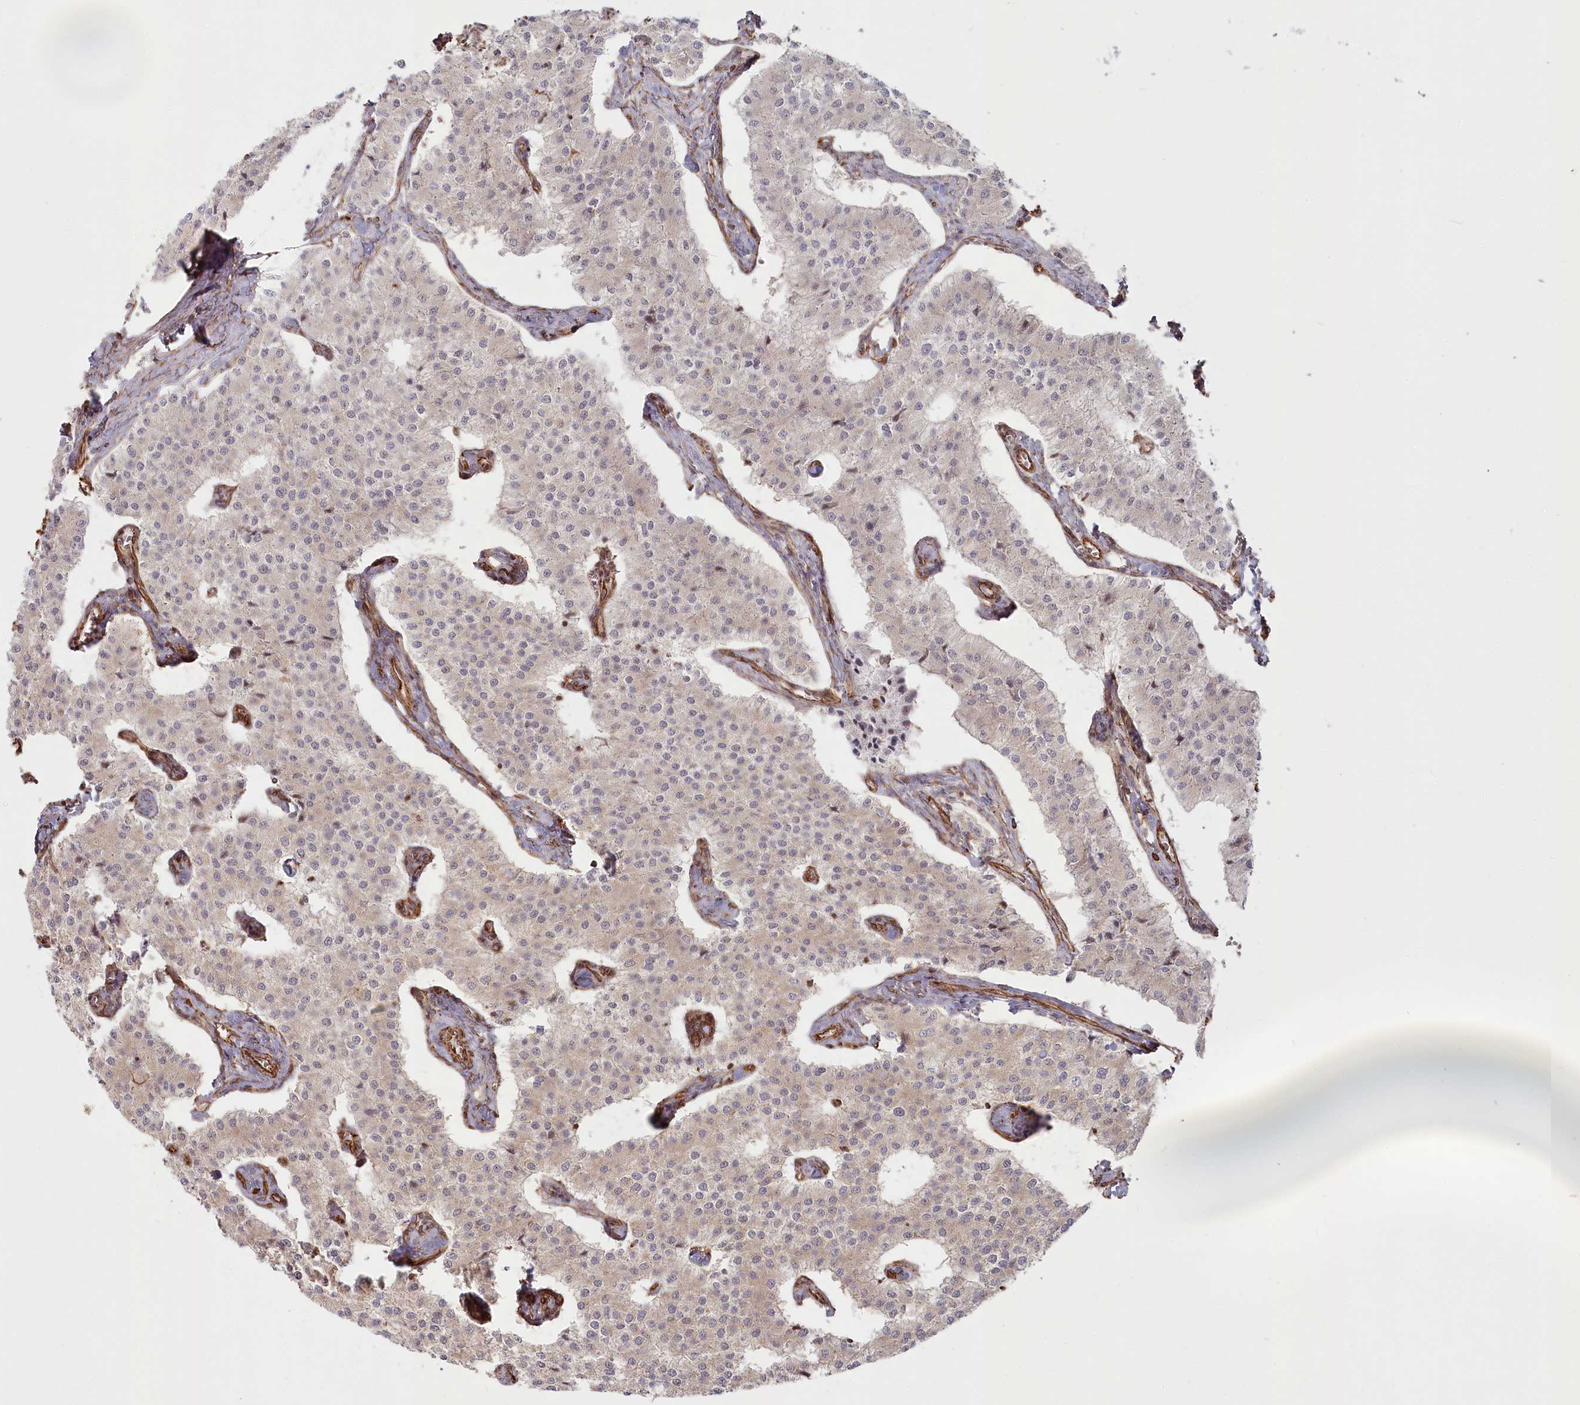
{"staining": {"intensity": "weak", "quantity": "<25%", "location": "cytoplasmic/membranous"}, "tissue": "carcinoid", "cell_type": "Tumor cells", "image_type": "cancer", "snomed": [{"axis": "morphology", "description": "Carcinoid, malignant, NOS"}, {"axis": "topography", "description": "Colon"}], "caption": "Carcinoid was stained to show a protein in brown. There is no significant positivity in tumor cells. (Stains: DAB (3,3'-diaminobenzidine) immunohistochemistry (IHC) with hematoxylin counter stain, Microscopy: brightfield microscopy at high magnification).", "gene": "TTC1", "patient": {"sex": "female", "age": 52}}